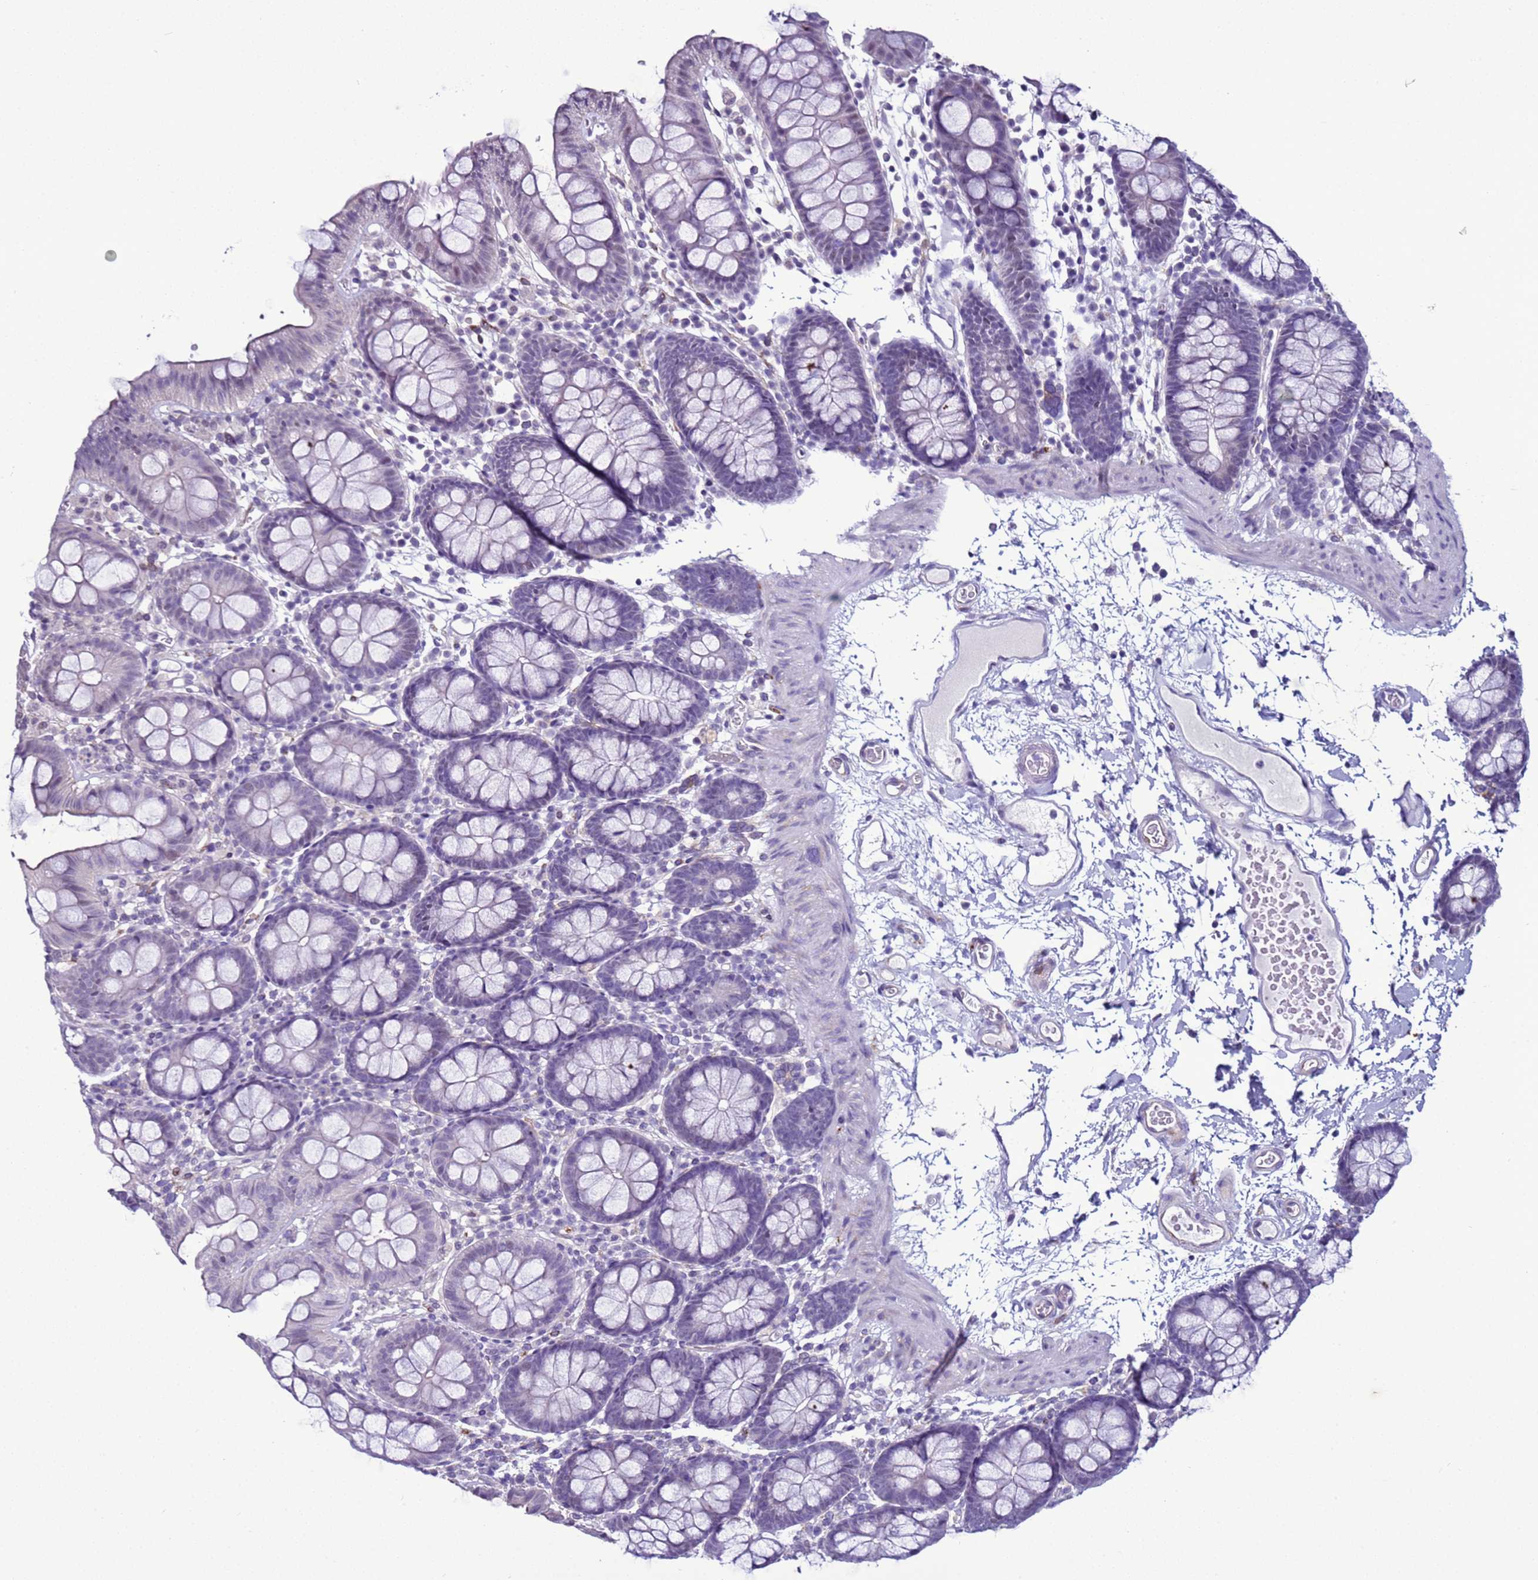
{"staining": {"intensity": "weak", "quantity": "<25%", "location": "cytoplasmic/membranous"}, "tissue": "colon", "cell_type": "Endothelial cells", "image_type": "normal", "snomed": [{"axis": "morphology", "description": "Normal tissue, NOS"}, {"axis": "topography", "description": "Colon"}], "caption": "Endothelial cells are negative for brown protein staining in benign colon.", "gene": "LRRC10B", "patient": {"sex": "male", "age": 75}}